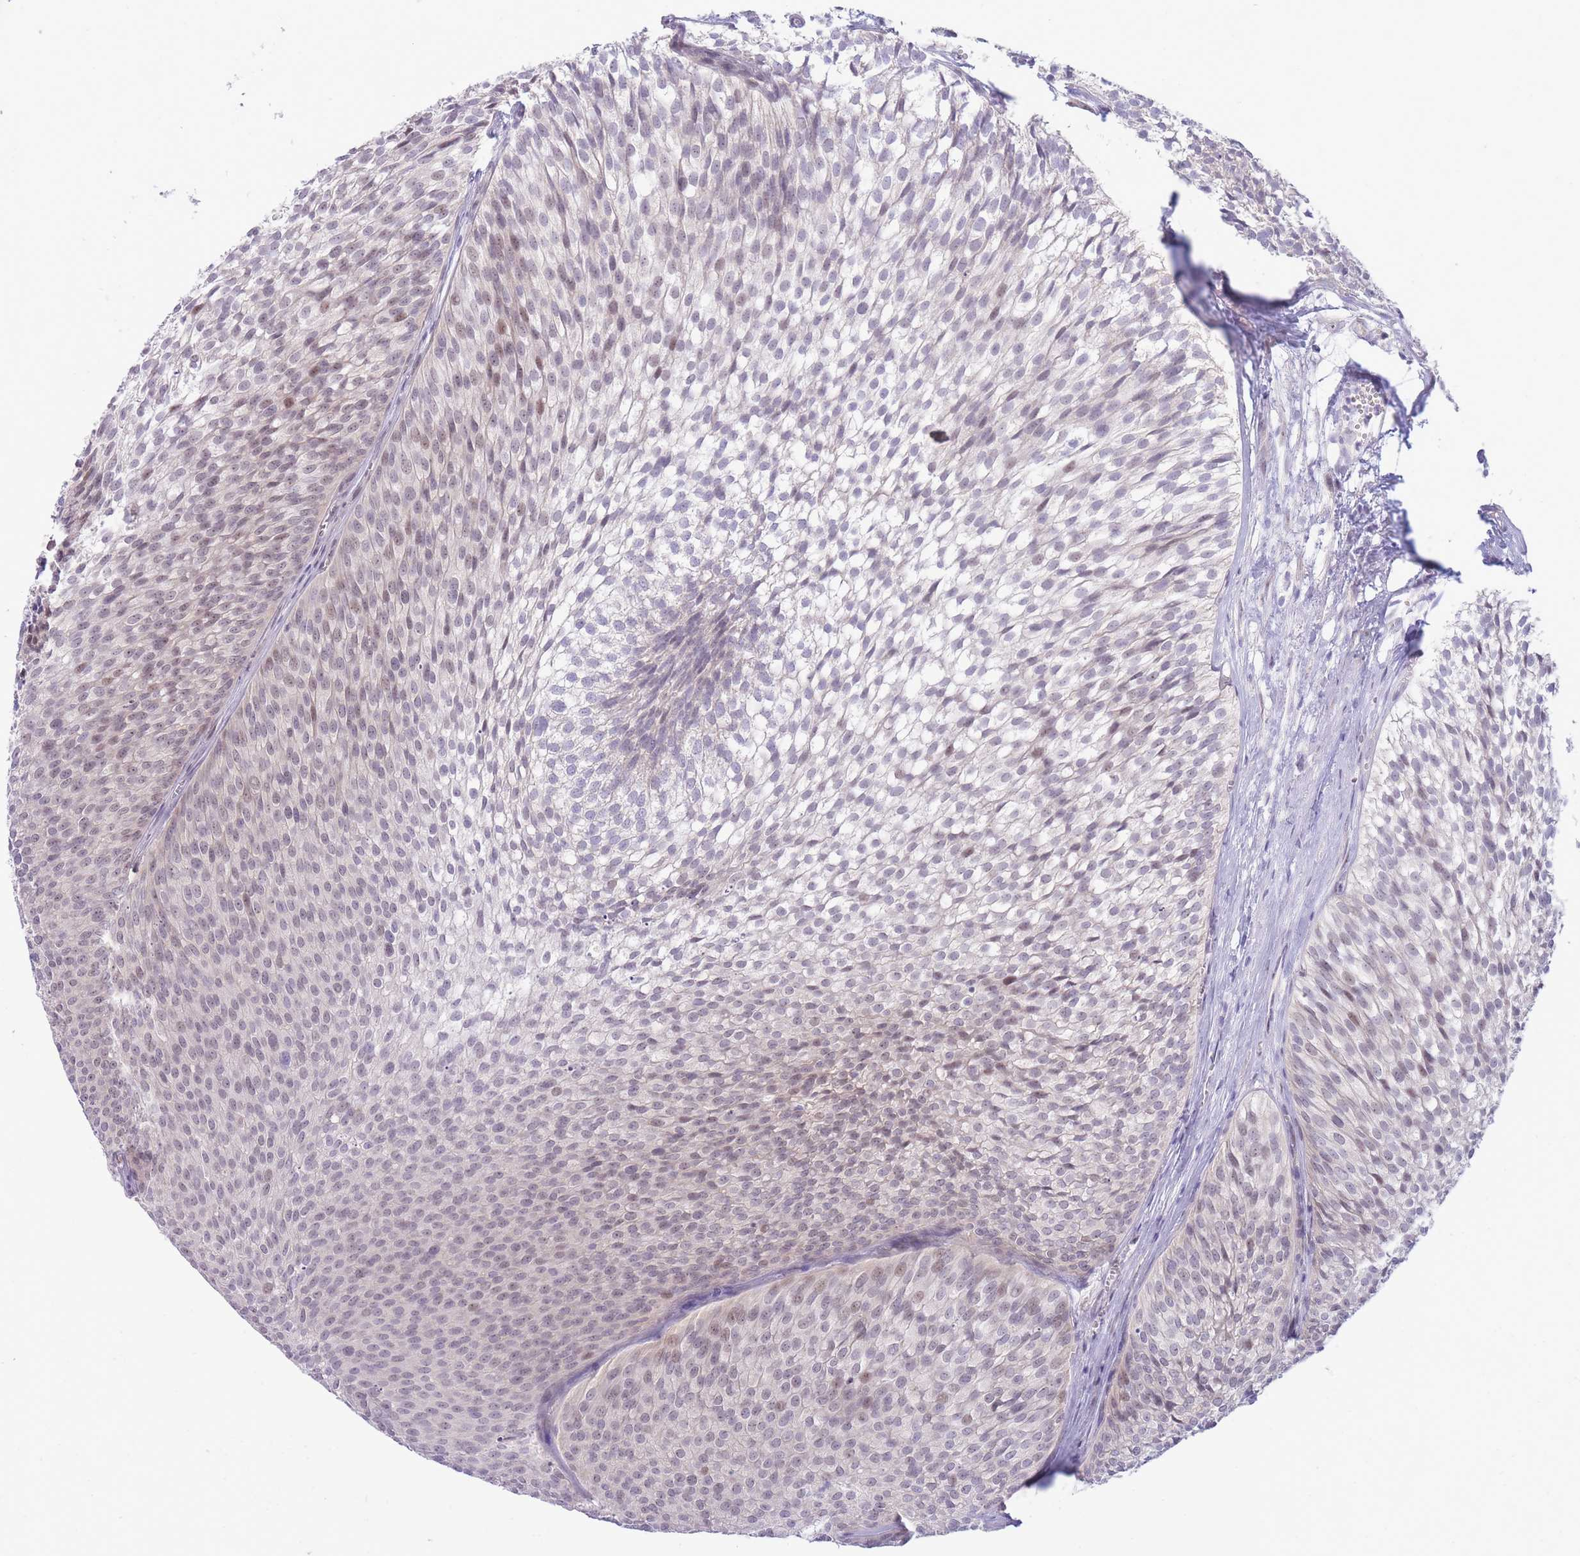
{"staining": {"intensity": "weak", "quantity": "<25%", "location": "nuclear"}, "tissue": "urothelial cancer", "cell_type": "Tumor cells", "image_type": "cancer", "snomed": [{"axis": "morphology", "description": "Urothelial carcinoma, Low grade"}, {"axis": "topography", "description": "Urinary bladder"}], "caption": "This is an immunohistochemistry histopathology image of human urothelial carcinoma (low-grade). There is no staining in tumor cells.", "gene": "FBXO46", "patient": {"sex": "male", "age": 91}}